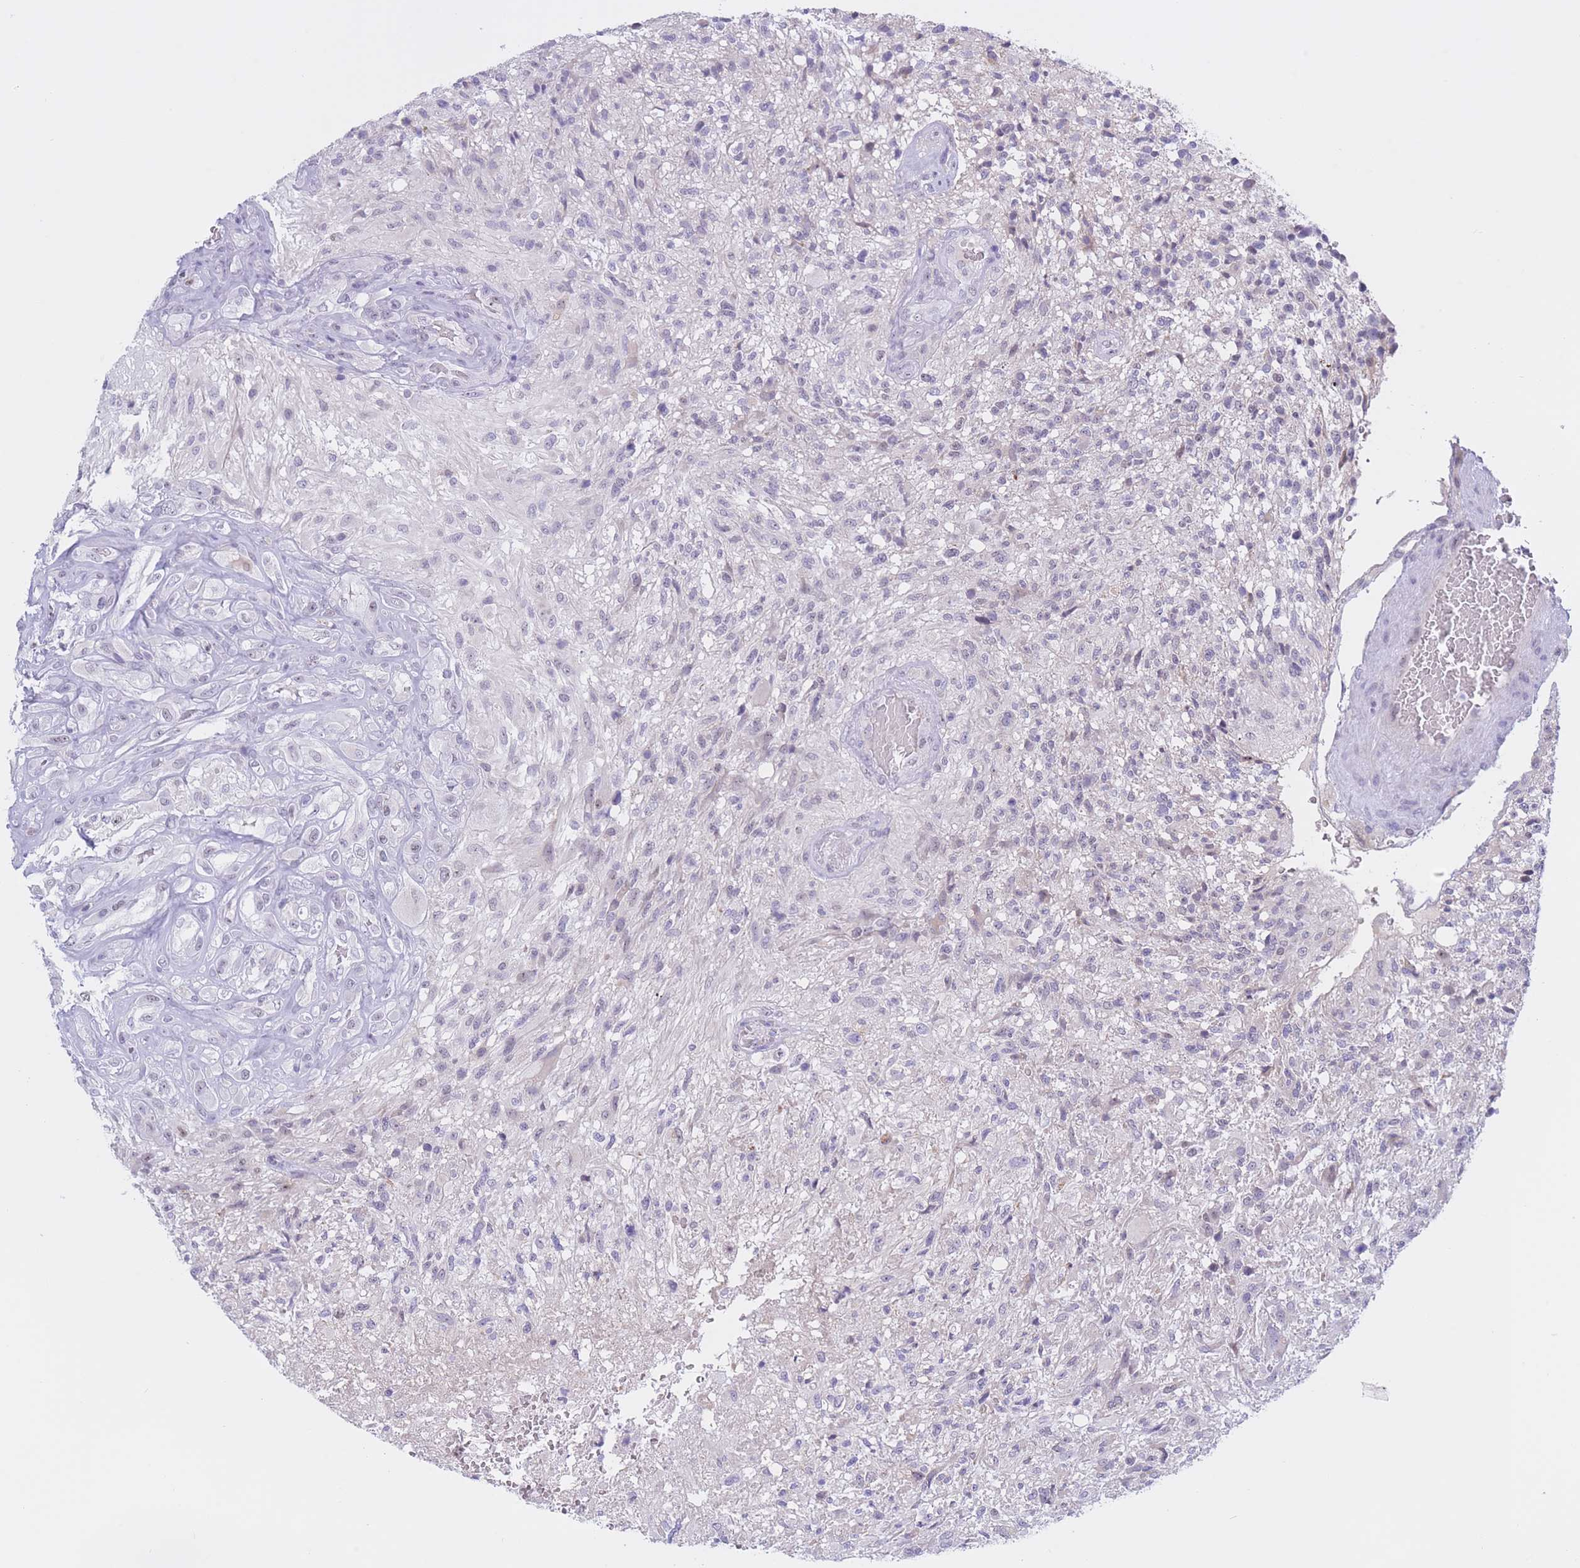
{"staining": {"intensity": "negative", "quantity": "none", "location": "none"}, "tissue": "glioma", "cell_type": "Tumor cells", "image_type": "cancer", "snomed": [{"axis": "morphology", "description": "Glioma, malignant, High grade"}, {"axis": "topography", "description": "Brain"}], "caption": "IHC photomicrograph of malignant glioma (high-grade) stained for a protein (brown), which demonstrates no staining in tumor cells.", "gene": "BOP1", "patient": {"sex": "male", "age": 56}}